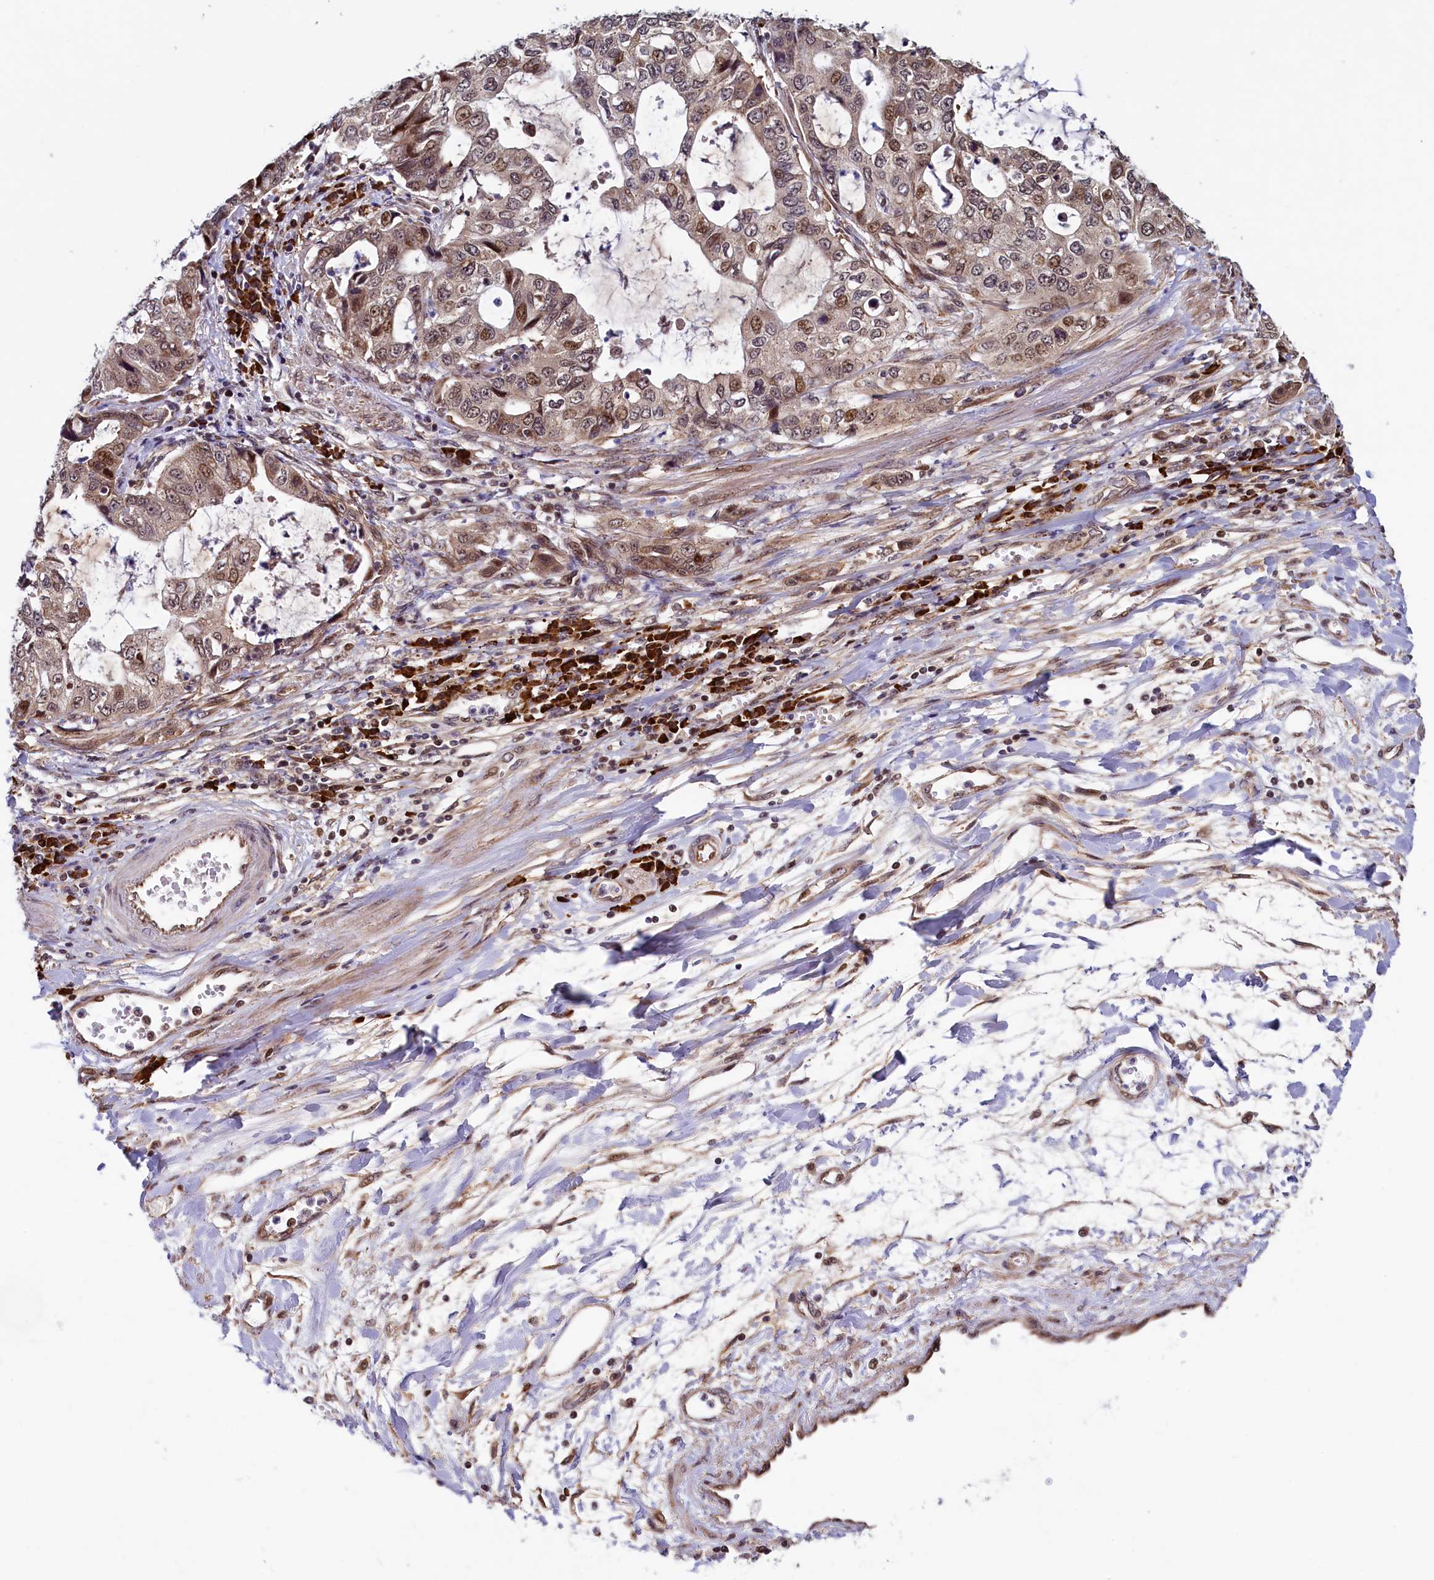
{"staining": {"intensity": "moderate", "quantity": ">75%", "location": "cytoplasmic/membranous,nuclear"}, "tissue": "stomach cancer", "cell_type": "Tumor cells", "image_type": "cancer", "snomed": [{"axis": "morphology", "description": "Adenocarcinoma, NOS"}, {"axis": "topography", "description": "Stomach, upper"}], "caption": "Immunohistochemical staining of human stomach cancer reveals medium levels of moderate cytoplasmic/membranous and nuclear protein positivity in approximately >75% of tumor cells.", "gene": "RBFA", "patient": {"sex": "female", "age": 52}}